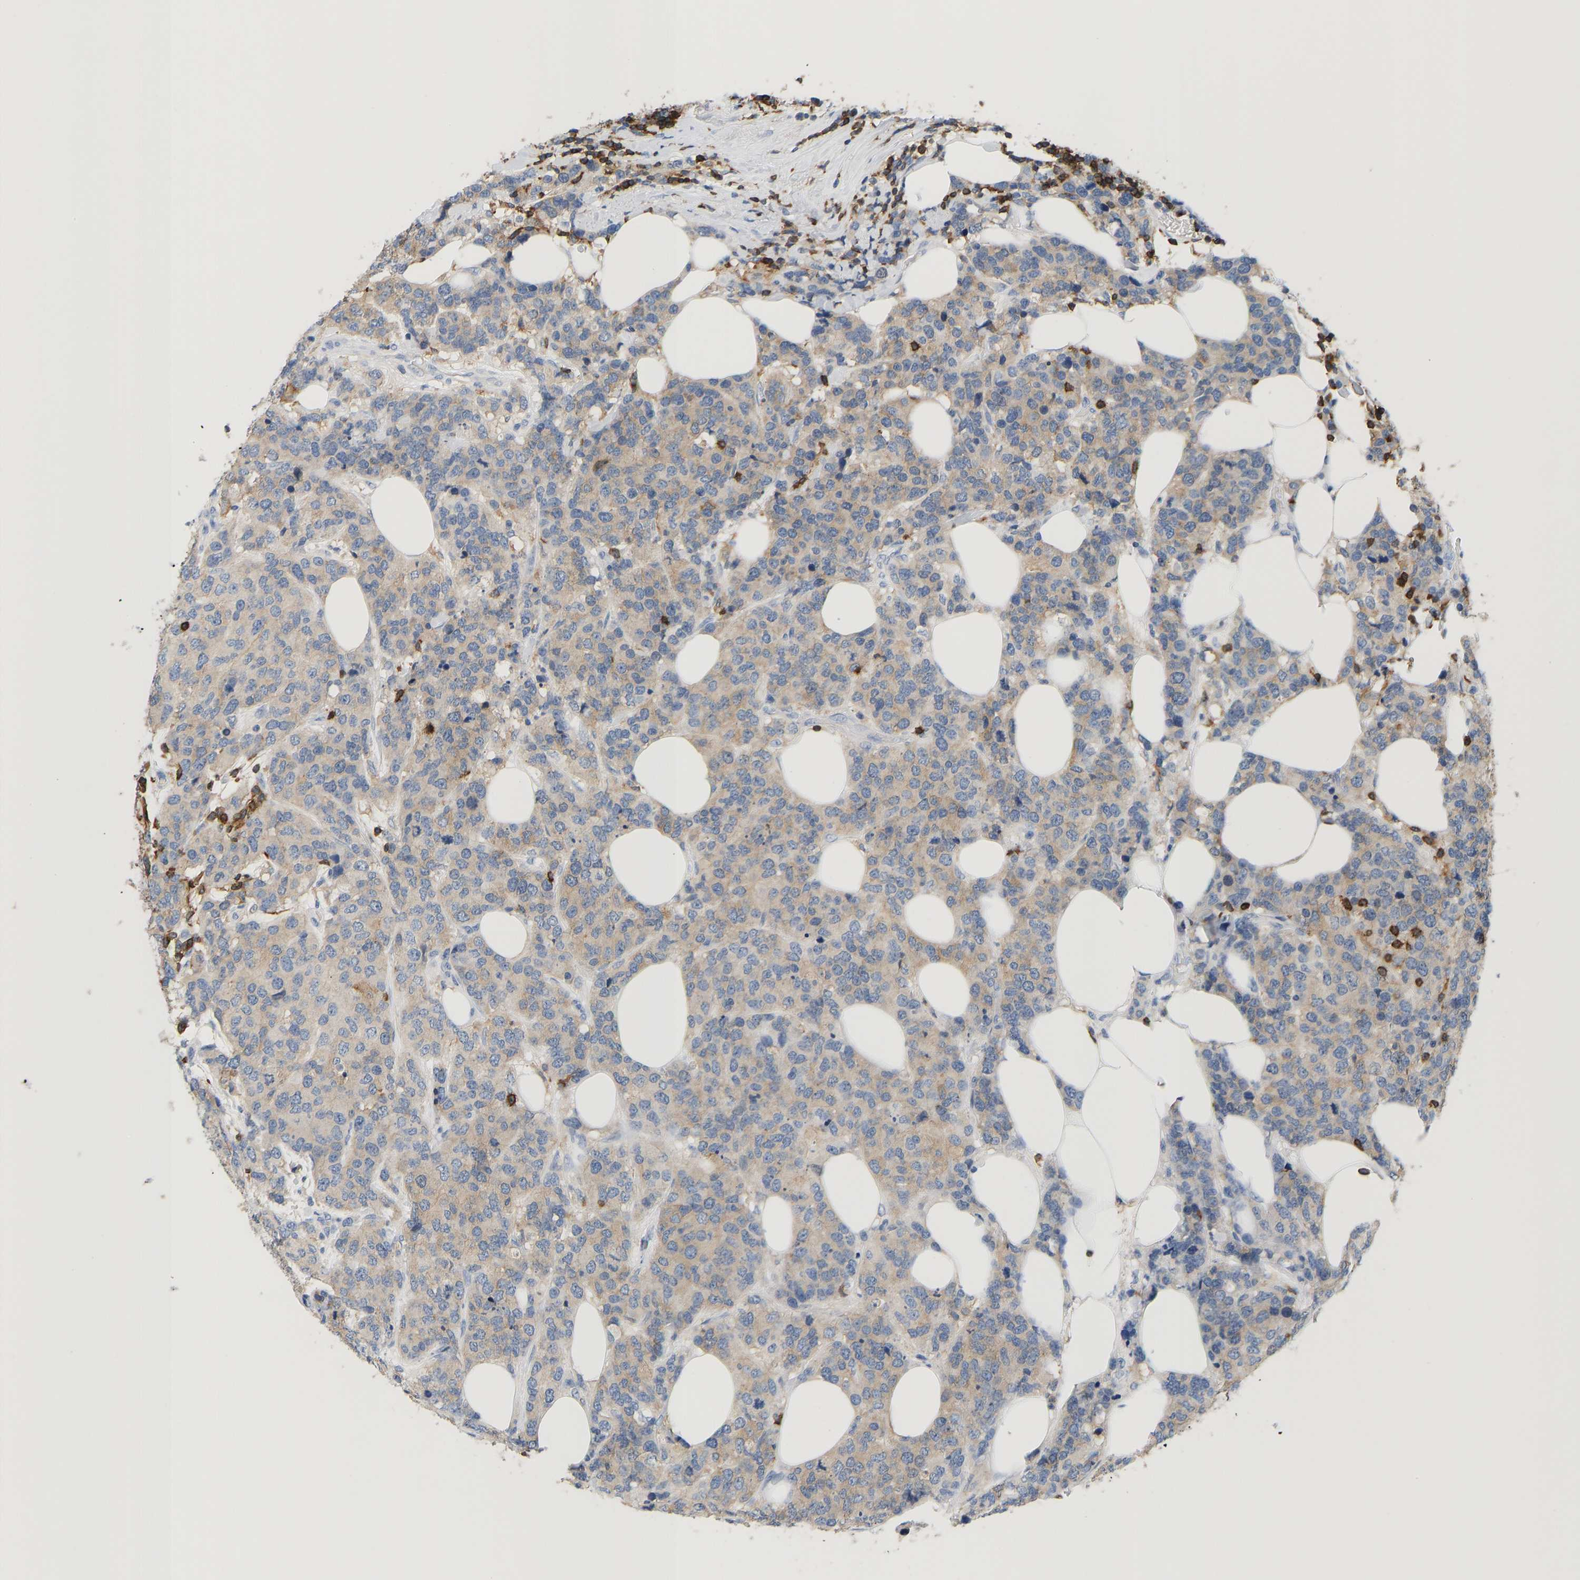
{"staining": {"intensity": "weak", "quantity": ">75%", "location": "cytoplasmic/membranous"}, "tissue": "breast cancer", "cell_type": "Tumor cells", "image_type": "cancer", "snomed": [{"axis": "morphology", "description": "Lobular carcinoma"}, {"axis": "topography", "description": "Breast"}], "caption": "A brown stain shows weak cytoplasmic/membranous positivity of a protein in human breast cancer (lobular carcinoma) tumor cells.", "gene": "EVL", "patient": {"sex": "female", "age": 59}}